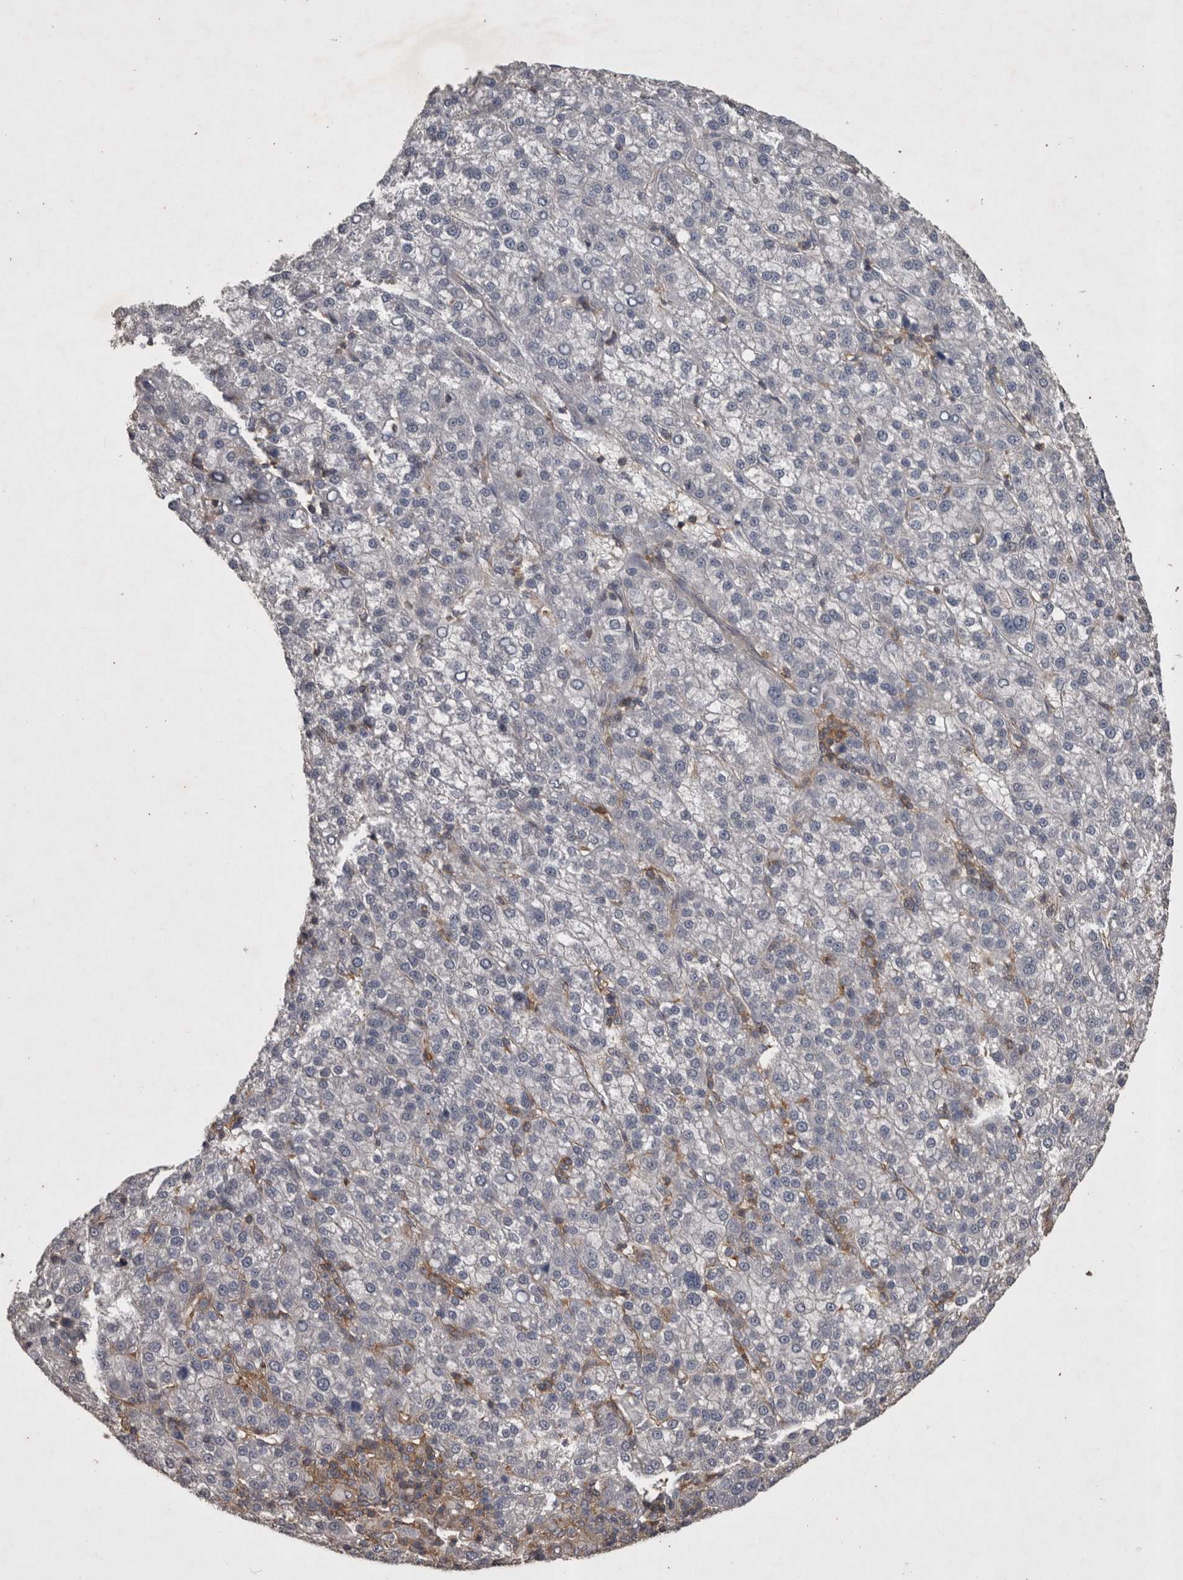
{"staining": {"intensity": "negative", "quantity": "none", "location": "none"}, "tissue": "liver cancer", "cell_type": "Tumor cells", "image_type": "cancer", "snomed": [{"axis": "morphology", "description": "Carcinoma, Hepatocellular, NOS"}, {"axis": "topography", "description": "Liver"}], "caption": "Human liver hepatocellular carcinoma stained for a protein using immunohistochemistry shows no staining in tumor cells.", "gene": "SPATA48", "patient": {"sex": "female", "age": 58}}